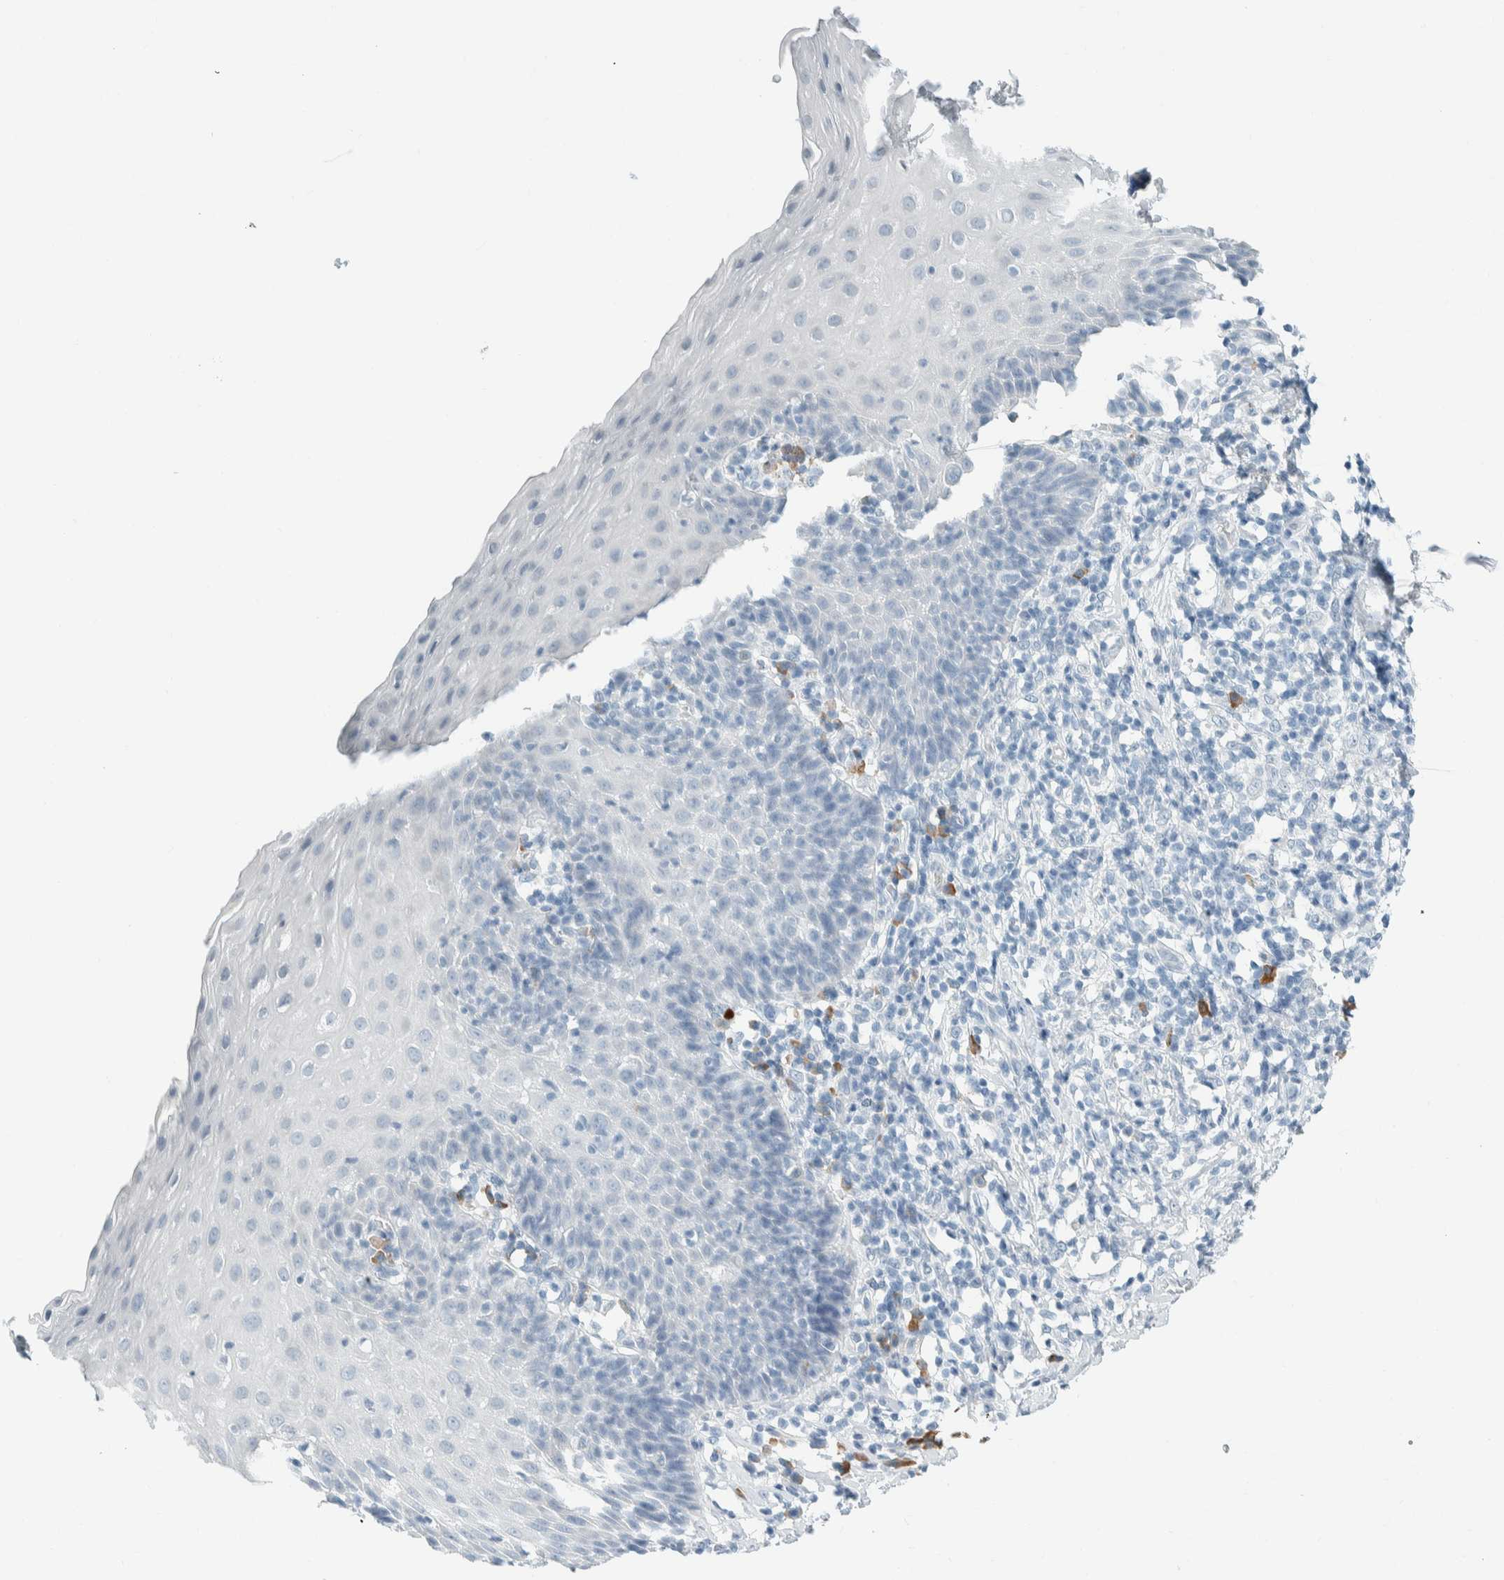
{"staining": {"intensity": "negative", "quantity": "none", "location": "none"}, "tissue": "esophagus", "cell_type": "Squamous epithelial cells", "image_type": "normal", "snomed": [{"axis": "morphology", "description": "Normal tissue, NOS"}, {"axis": "topography", "description": "Esophagus"}], "caption": "An immunohistochemistry image of normal esophagus is shown. There is no staining in squamous epithelial cells of esophagus.", "gene": "ARHGAP27", "patient": {"sex": "female", "age": 61}}